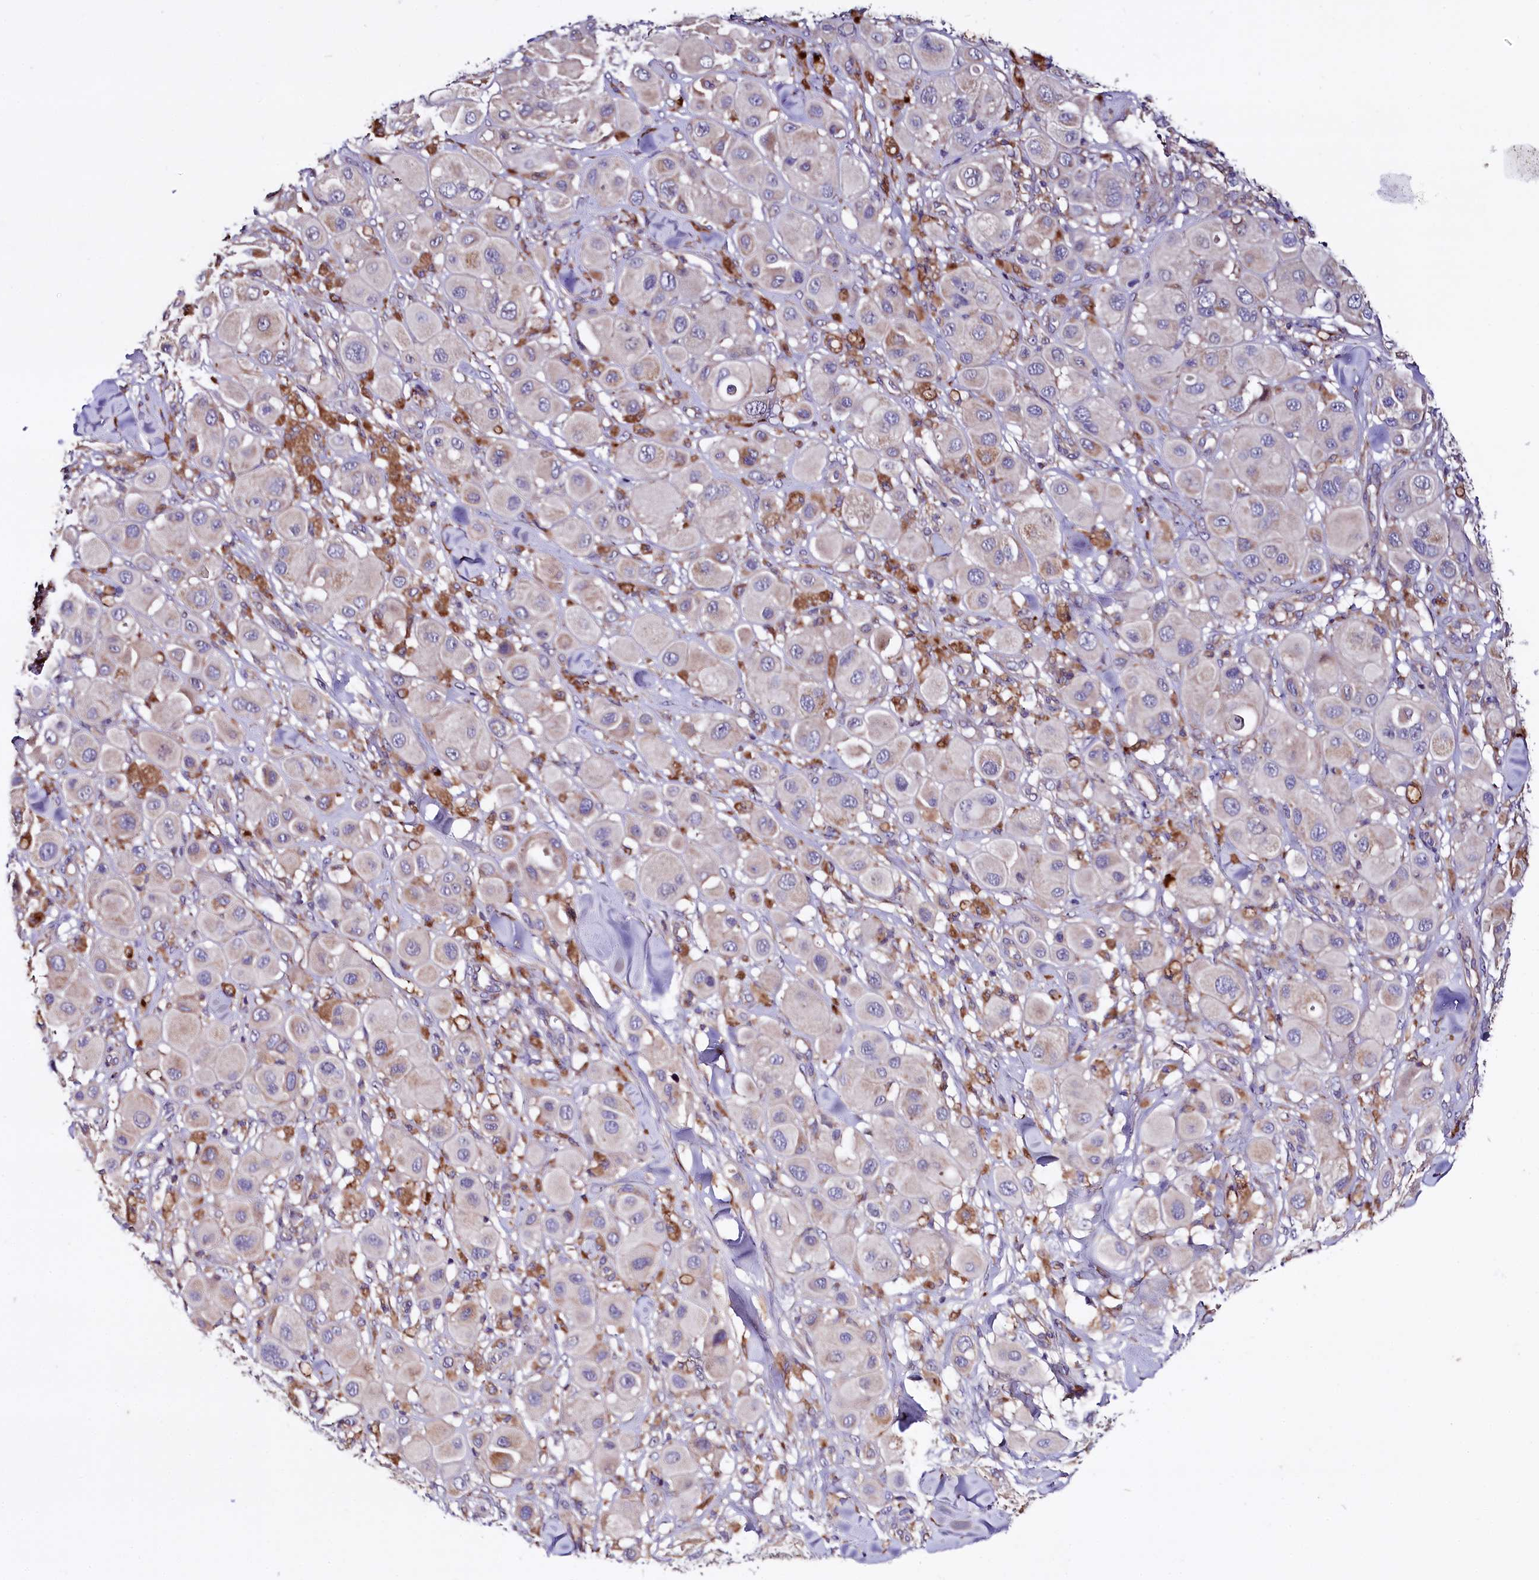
{"staining": {"intensity": "moderate", "quantity": "<25%", "location": "cytoplasmic/membranous"}, "tissue": "melanoma", "cell_type": "Tumor cells", "image_type": "cancer", "snomed": [{"axis": "morphology", "description": "Malignant melanoma, Metastatic site"}, {"axis": "topography", "description": "Skin"}], "caption": "Tumor cells exhibit low levels of moderate cytoplasmic/membranous positivity in about <25% of cells in human malignant melanoma (metastatic site).", "gene": "RPUSD3", "patient": {"sex": "male", "age": 41}}